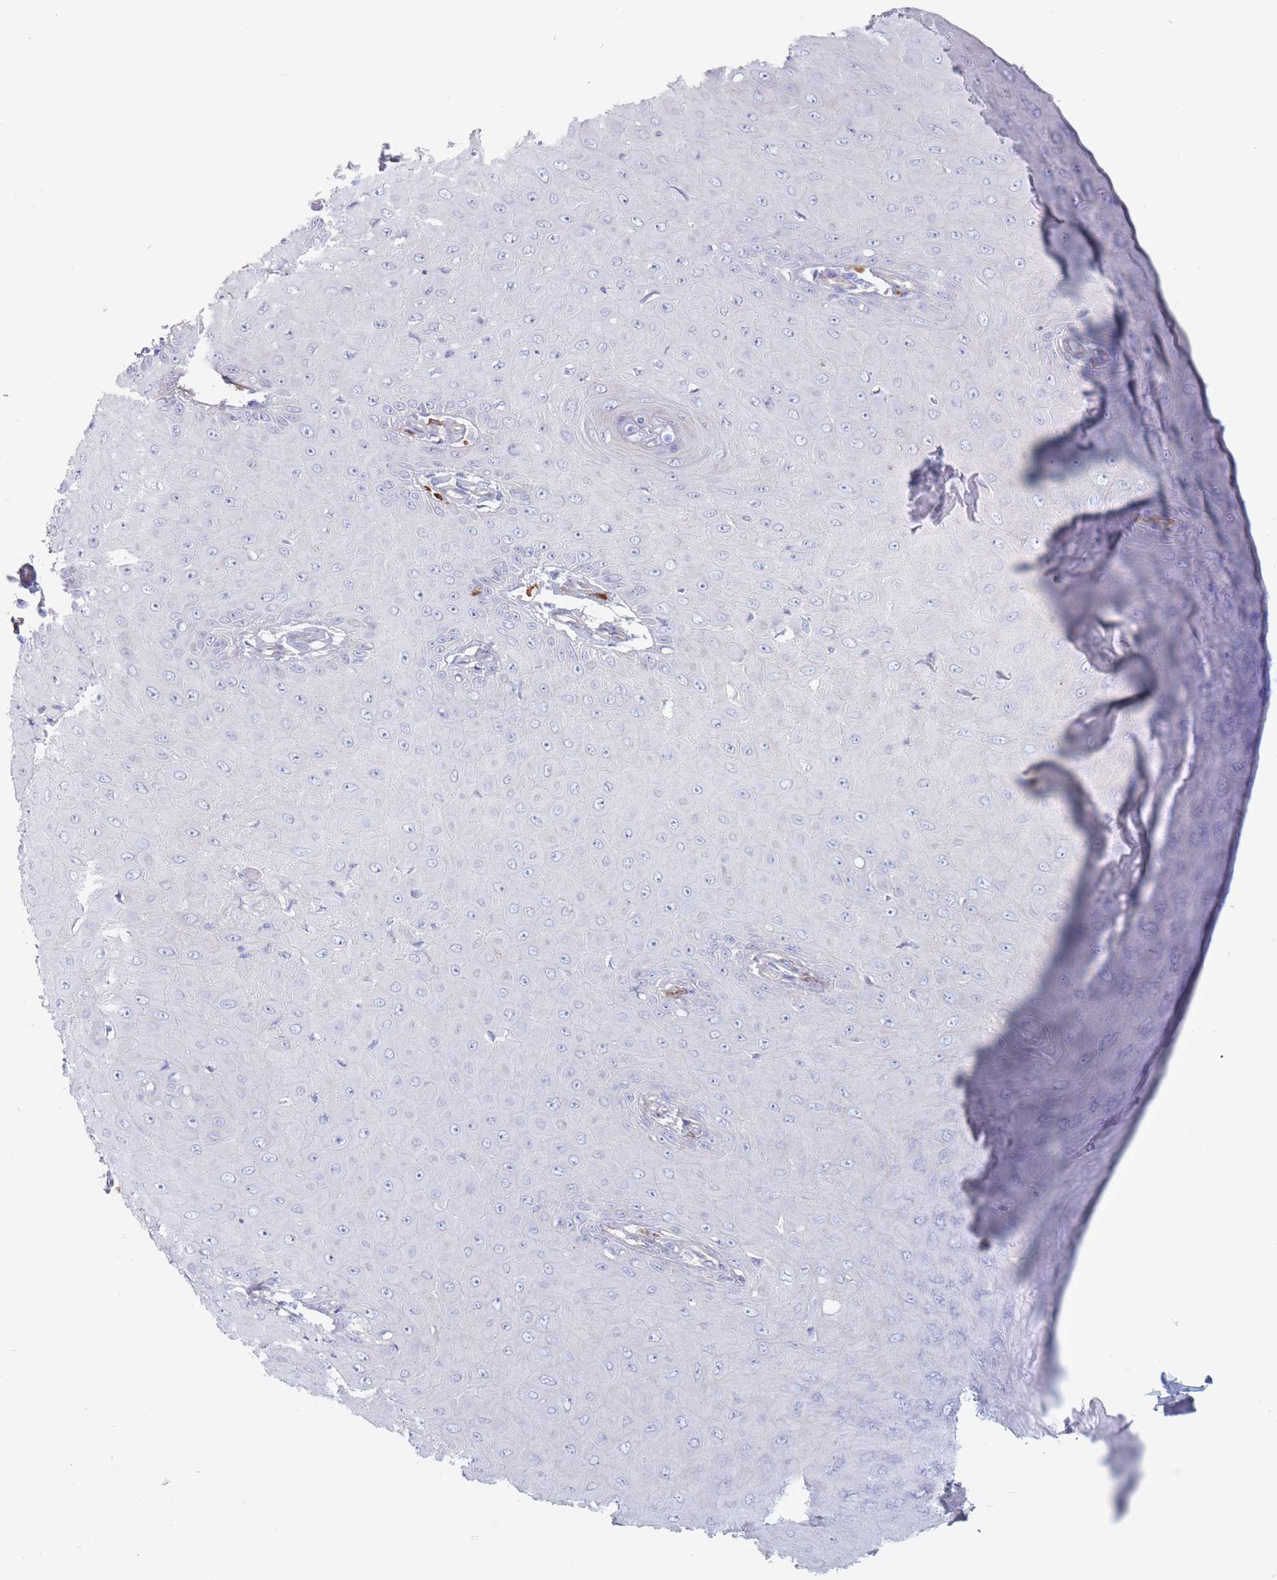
{"staining": {"intensity": "negative", "quantity": "none", "location": "none"}, "tissue": "skin cancer", "cell_type": "Tumor cells", "image_type": "cancer", "snomed": [{"axis": "morphology", "description": "Squamous cell carcinoma, NOS"}, {"axis": "topography", "description": "Skin"}], "caption": "This is an IHC micrograph of skin cancer (squamous cell carcinoma). There is no expression in tumor cells.", "gene": "PLPP1", "patient": {"sex": "male", "age": 70}}